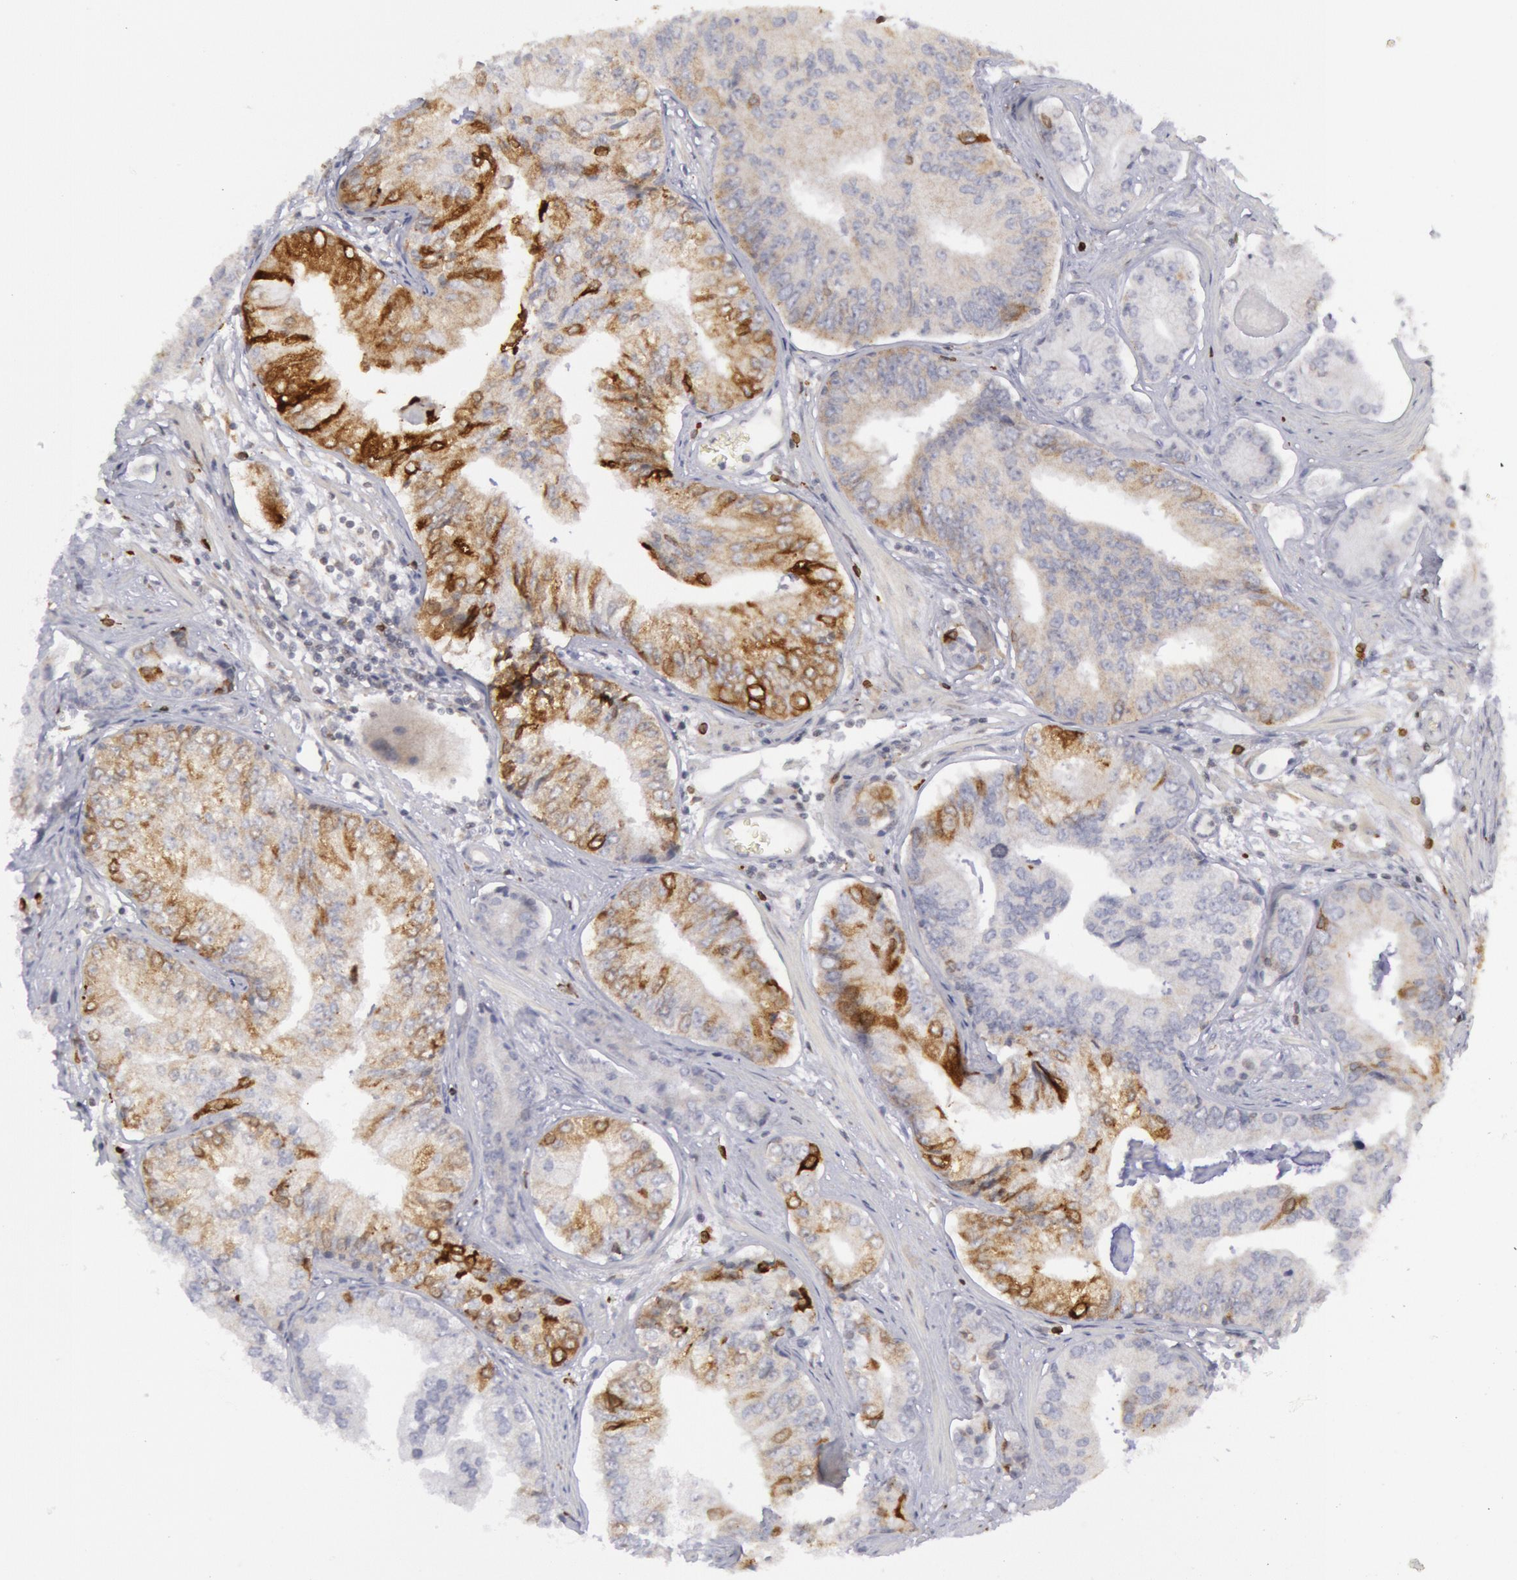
{"staining": {"intensity": "negative", "quantity": "none", "location": "none"}, "tissue": "prostate cancer", "cell_type": "Tumor cells", "image_type": "cancer", "snomed": [{"axis": "morphology", "description": "Adenocarcinoma, High grade"}, {"axis": "topography", "description": "Prostate"}], "caption": "Immunohistochemistry (IHC) photomicrograph of neoplastic tissue: prostate cancer (high-grade adenocarcinoma) stained with DAB demonstrates no significant protein staining in tumor cells. (Stains: DAB immunohistochemistry (IHC) with hematoxylin counter stain, Microscopy: brightfield microscopy at high magnification).", "gene": "PTGS2", "patient": {"sex": "male", "age": 56}}